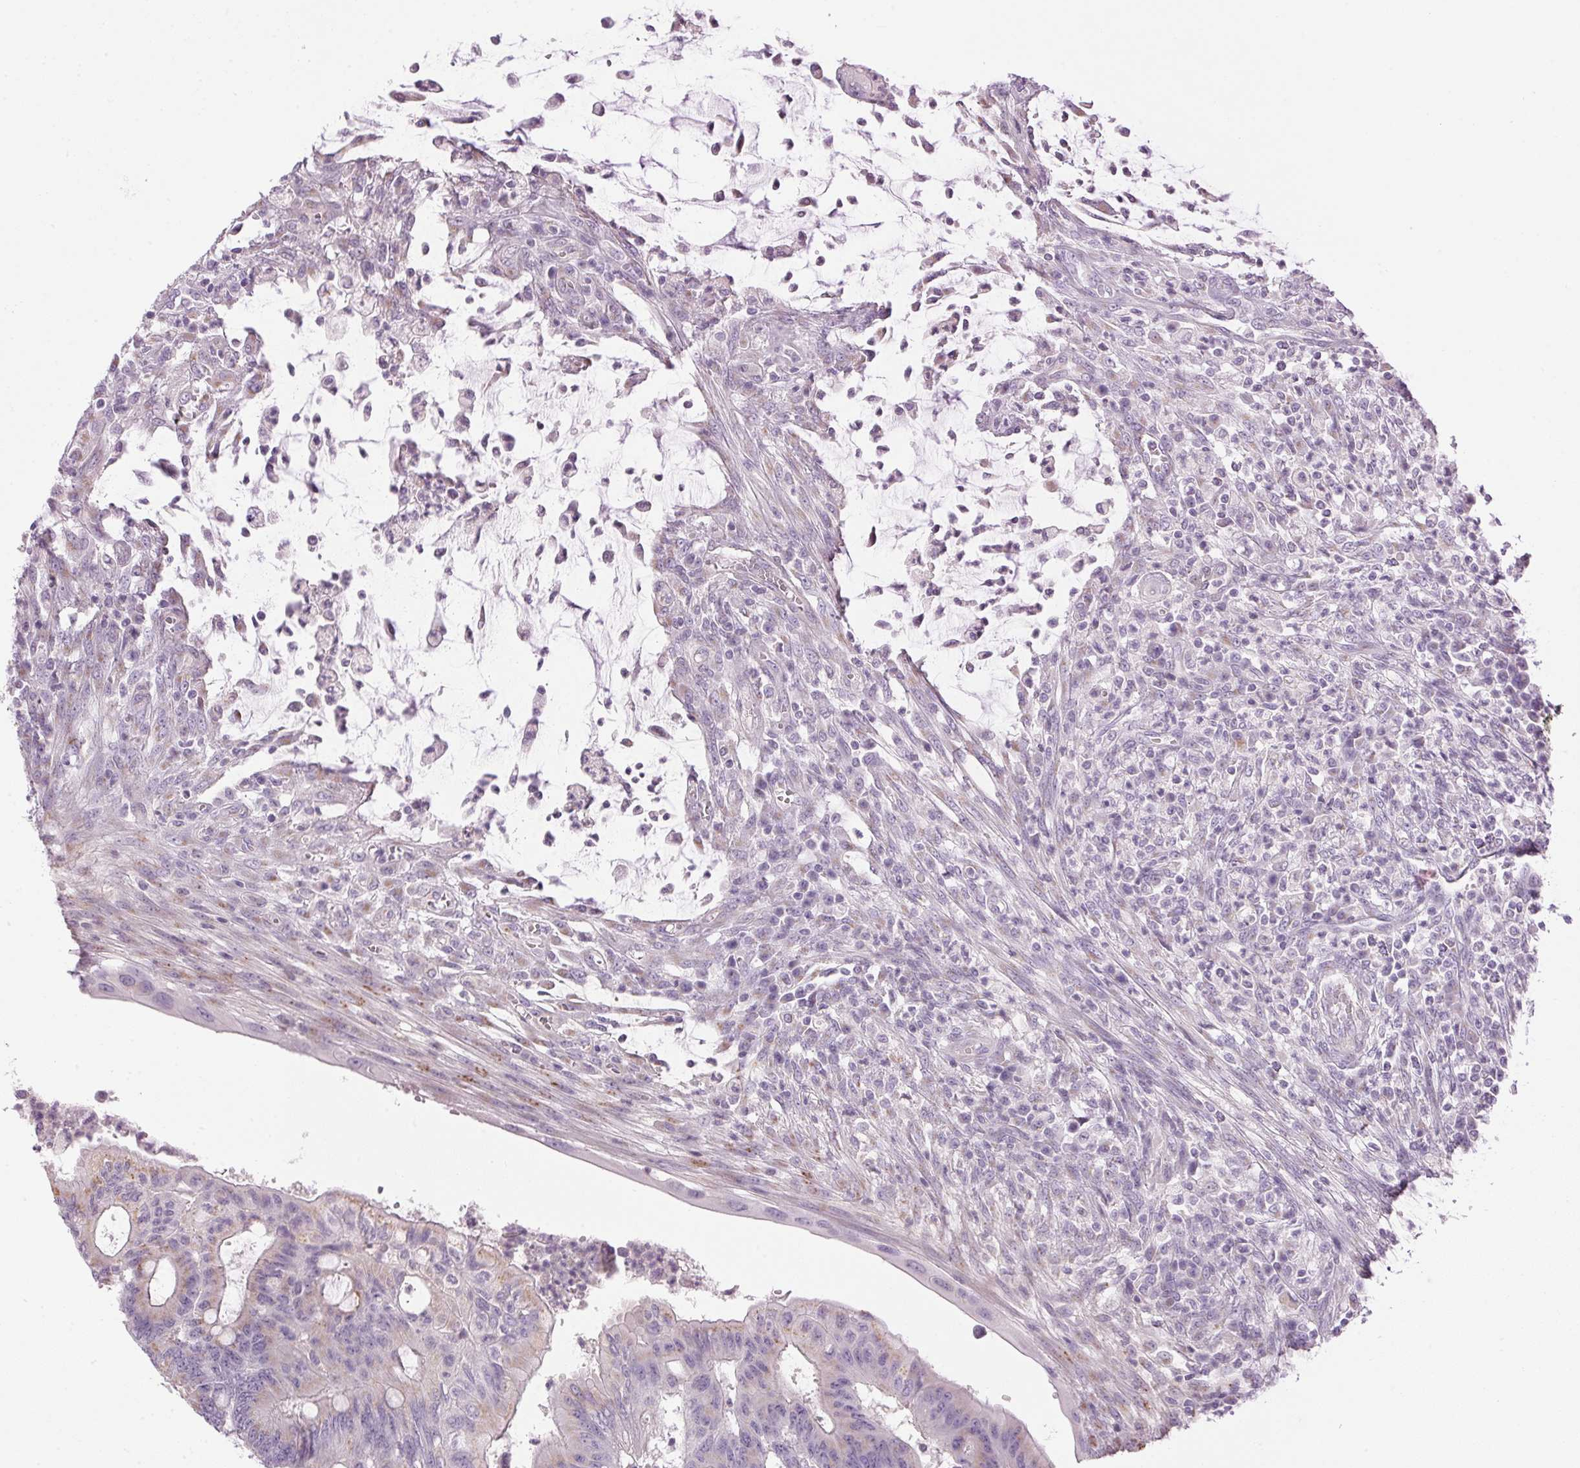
{"staining": {"intensity": "weak", "quantity": "<25%", "location": "cytoplasmic/membranous"}, "tissue": "colorectal cancer", "cell_type": "Tumor cells", "image_type": "cancer", "snomed": [{"axis": "morphology", "description": "Adenocarcinoma, NOS"}, {"axis": "topography", "description": "Colon"}], "caption": "High magnification brightfield microscopy of colorectal adenocarcinoma stained with DAB (brown) and counterstained with hematoxylin (blue): tumor cells show no significant staining. (DAB (3,3'-diaminobenzidine) immunohistochemistry with hematoxylin counter stain).", "gene": "GOLPH3", "patient": {"sex": "male", "age": 65}}